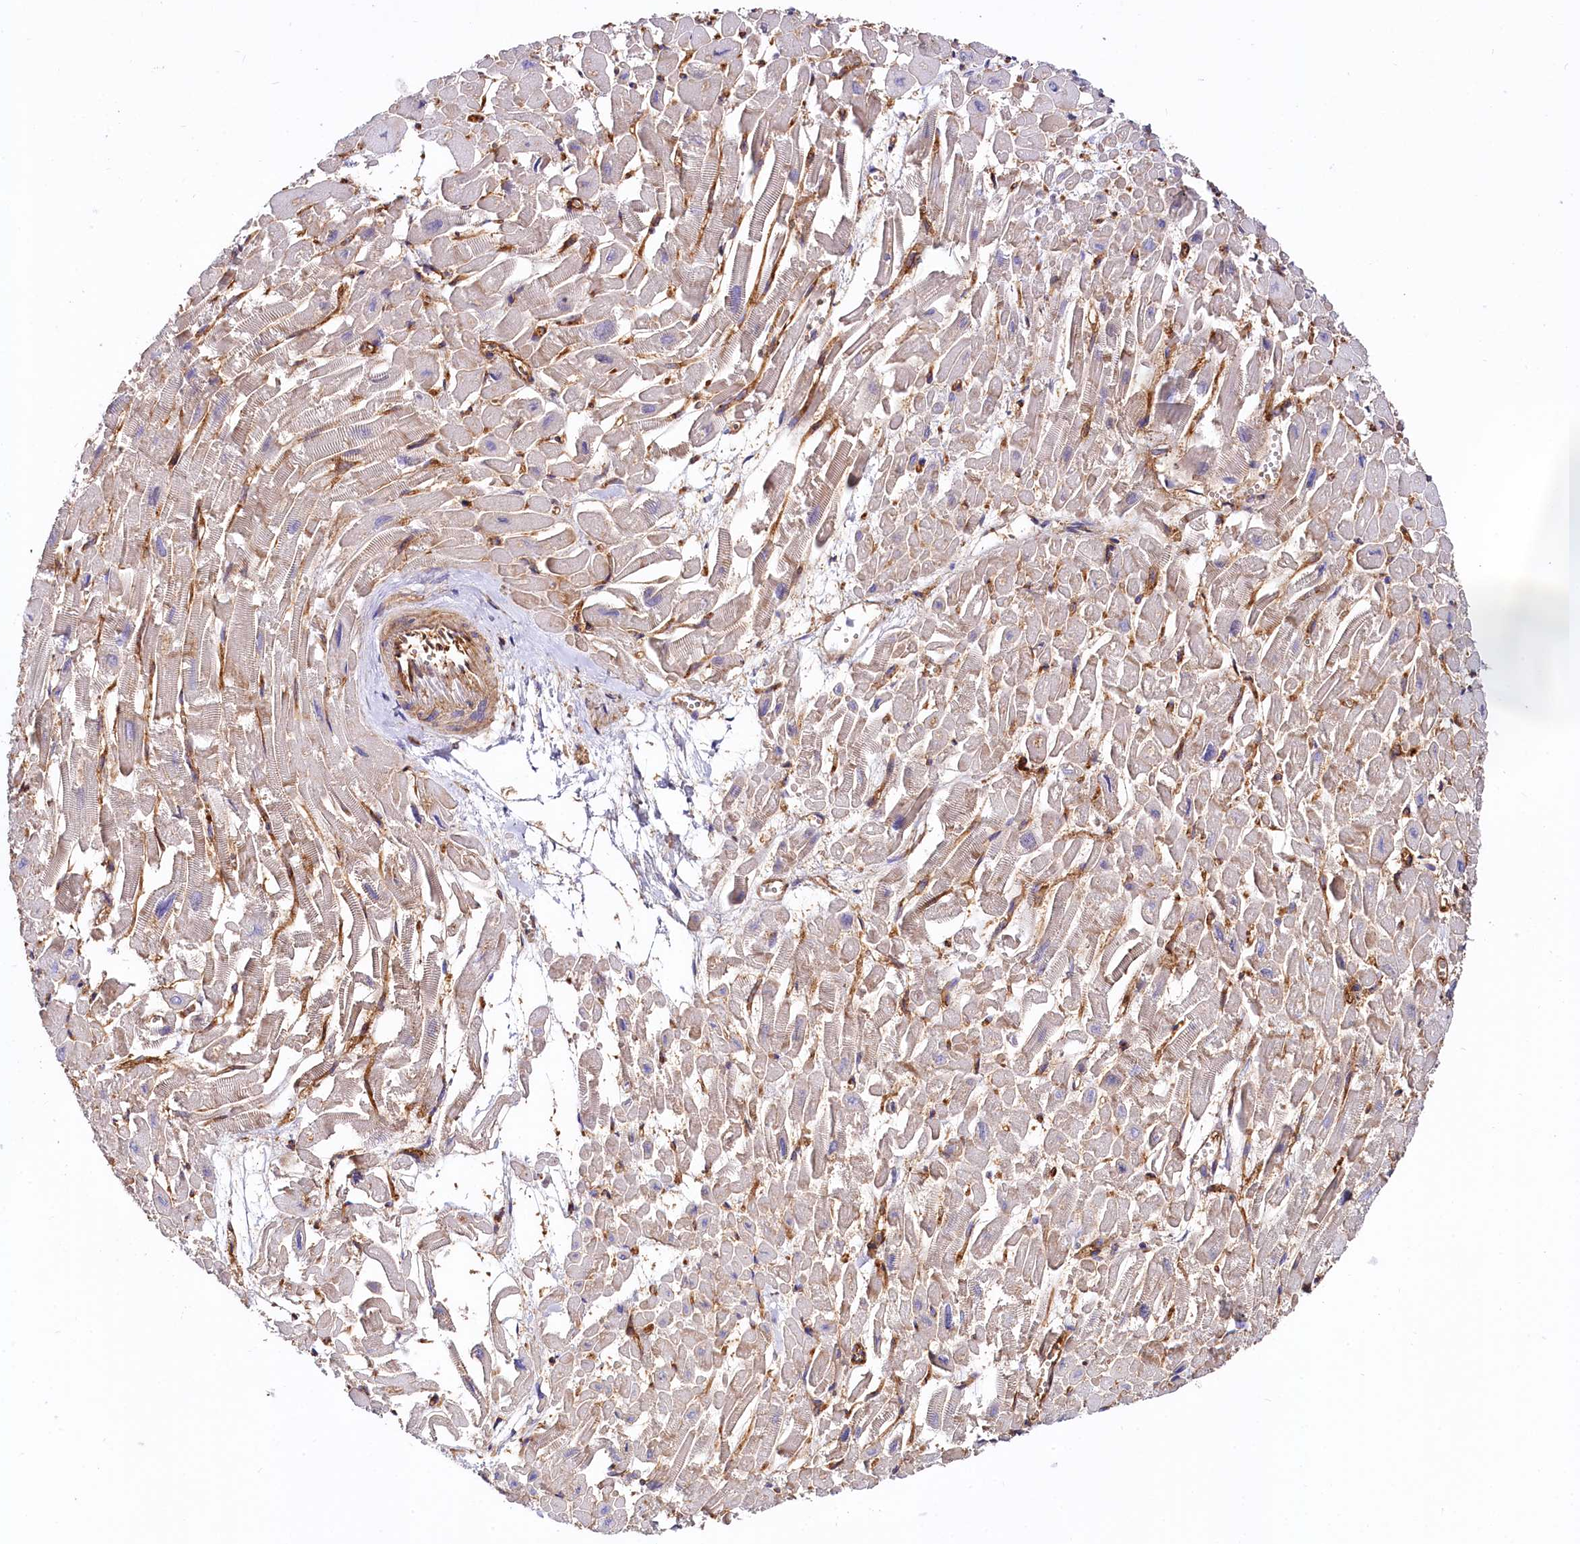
{"staining": {"intensity": "negative", "quantity": "none", "location": "none"}, "tissue": "heart muscle", "cell_type": "Cardiomyocytes", "image_type": "normal", "snomed": [{"axis": "morphology", "description": "Normal tissue, NOS"}, {"axis": "topography", "description": "Heart"}], "caption": "This is an IHC histopathology image of normal heart muscle. There is no expression in cardiomyocytes.", "gene": "ANO6", "patient": {"sex": "male", "age": 54}}